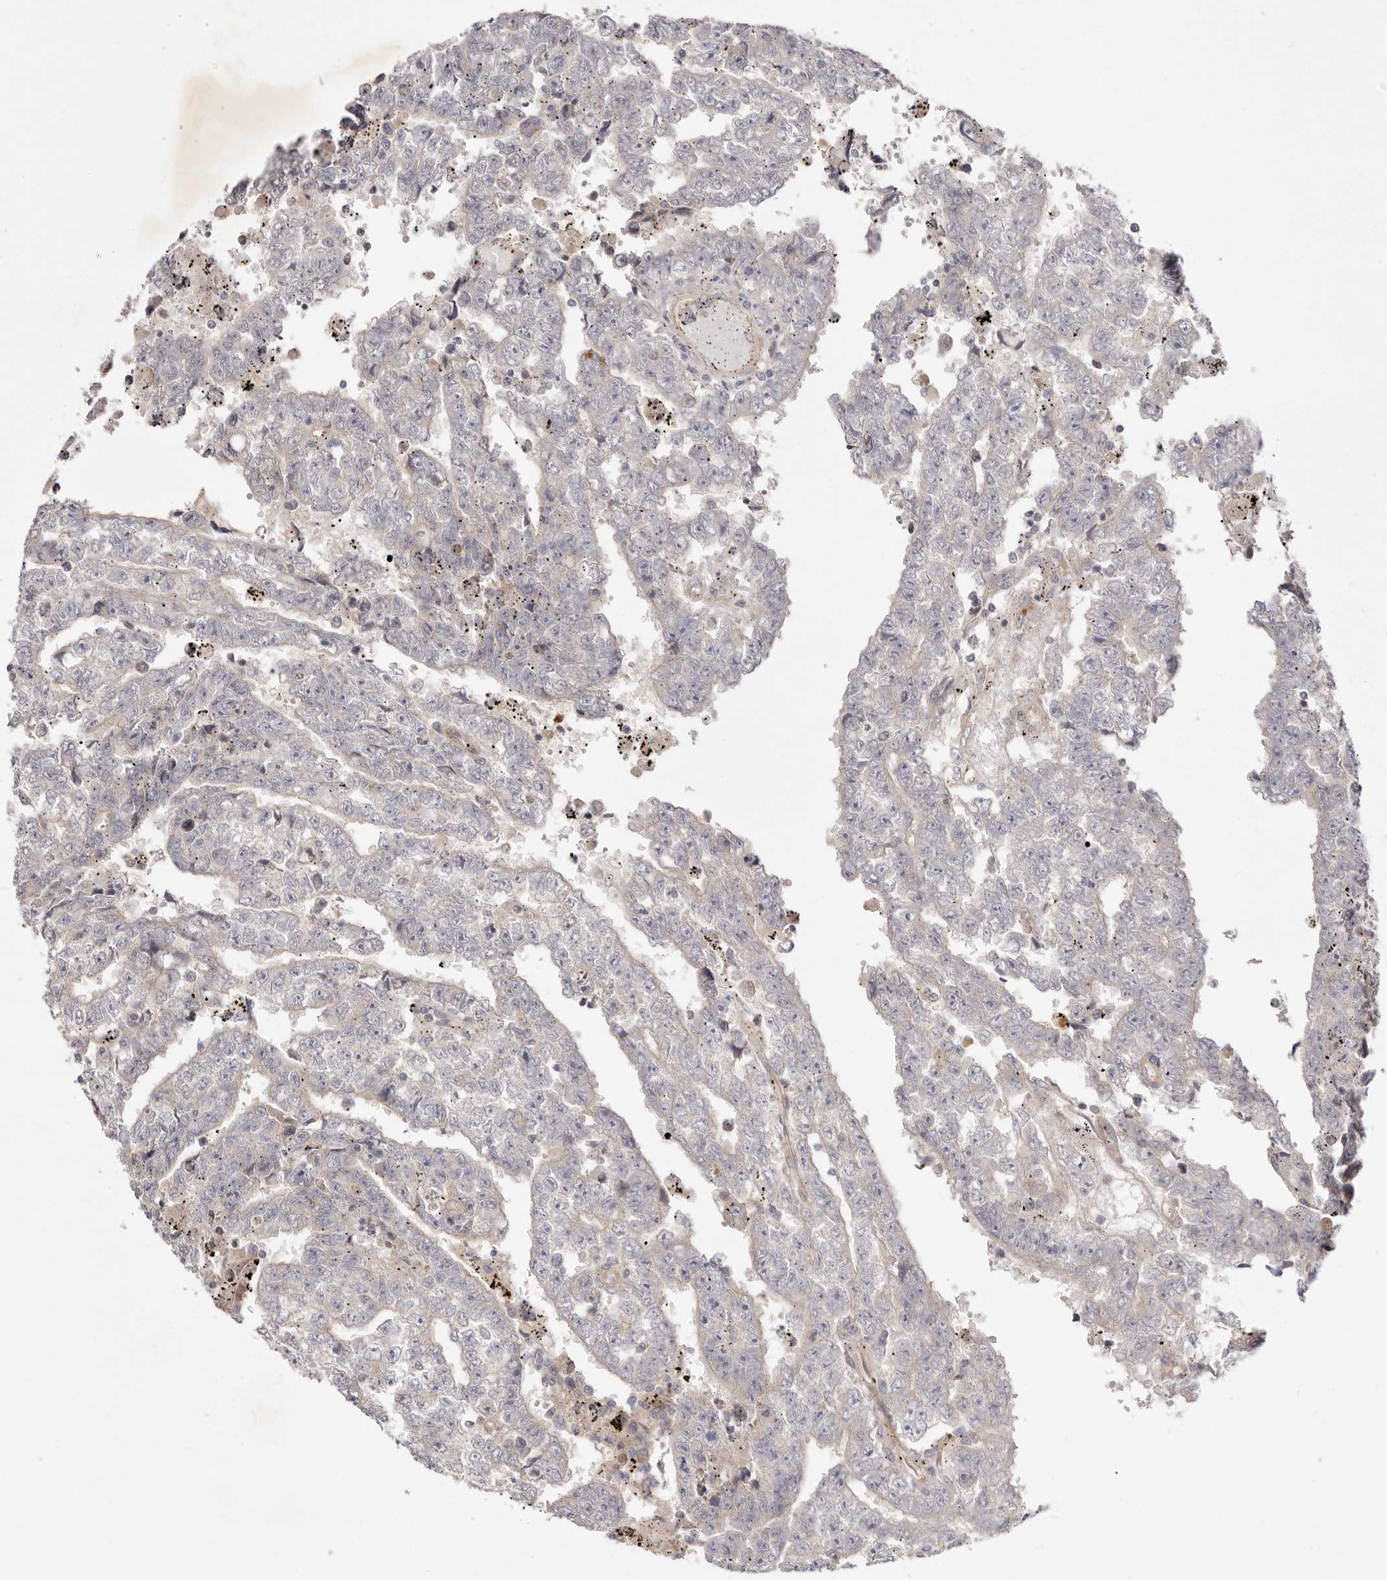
{"staining": {"intensity": "negative", "quantity": "none", "location": "none"}, "tissue": "testis cancer", "cell_type": "Tumor cells", "image_type": "cancer", "snomed": [{"axis": "morphology", "description": "Carcinoma, Embryonal, NOS"}, {"axis": "topography", "description": "Testis"}], "caption": "Immunohistochemistry (IHC) photomicrograph of testis embryonal carcinoma stained for a protein (brown), which exhibits no positivity in tumor cells.", "gene": "ADAMTS9", "patient": {"sex": "male", "age": 25}}